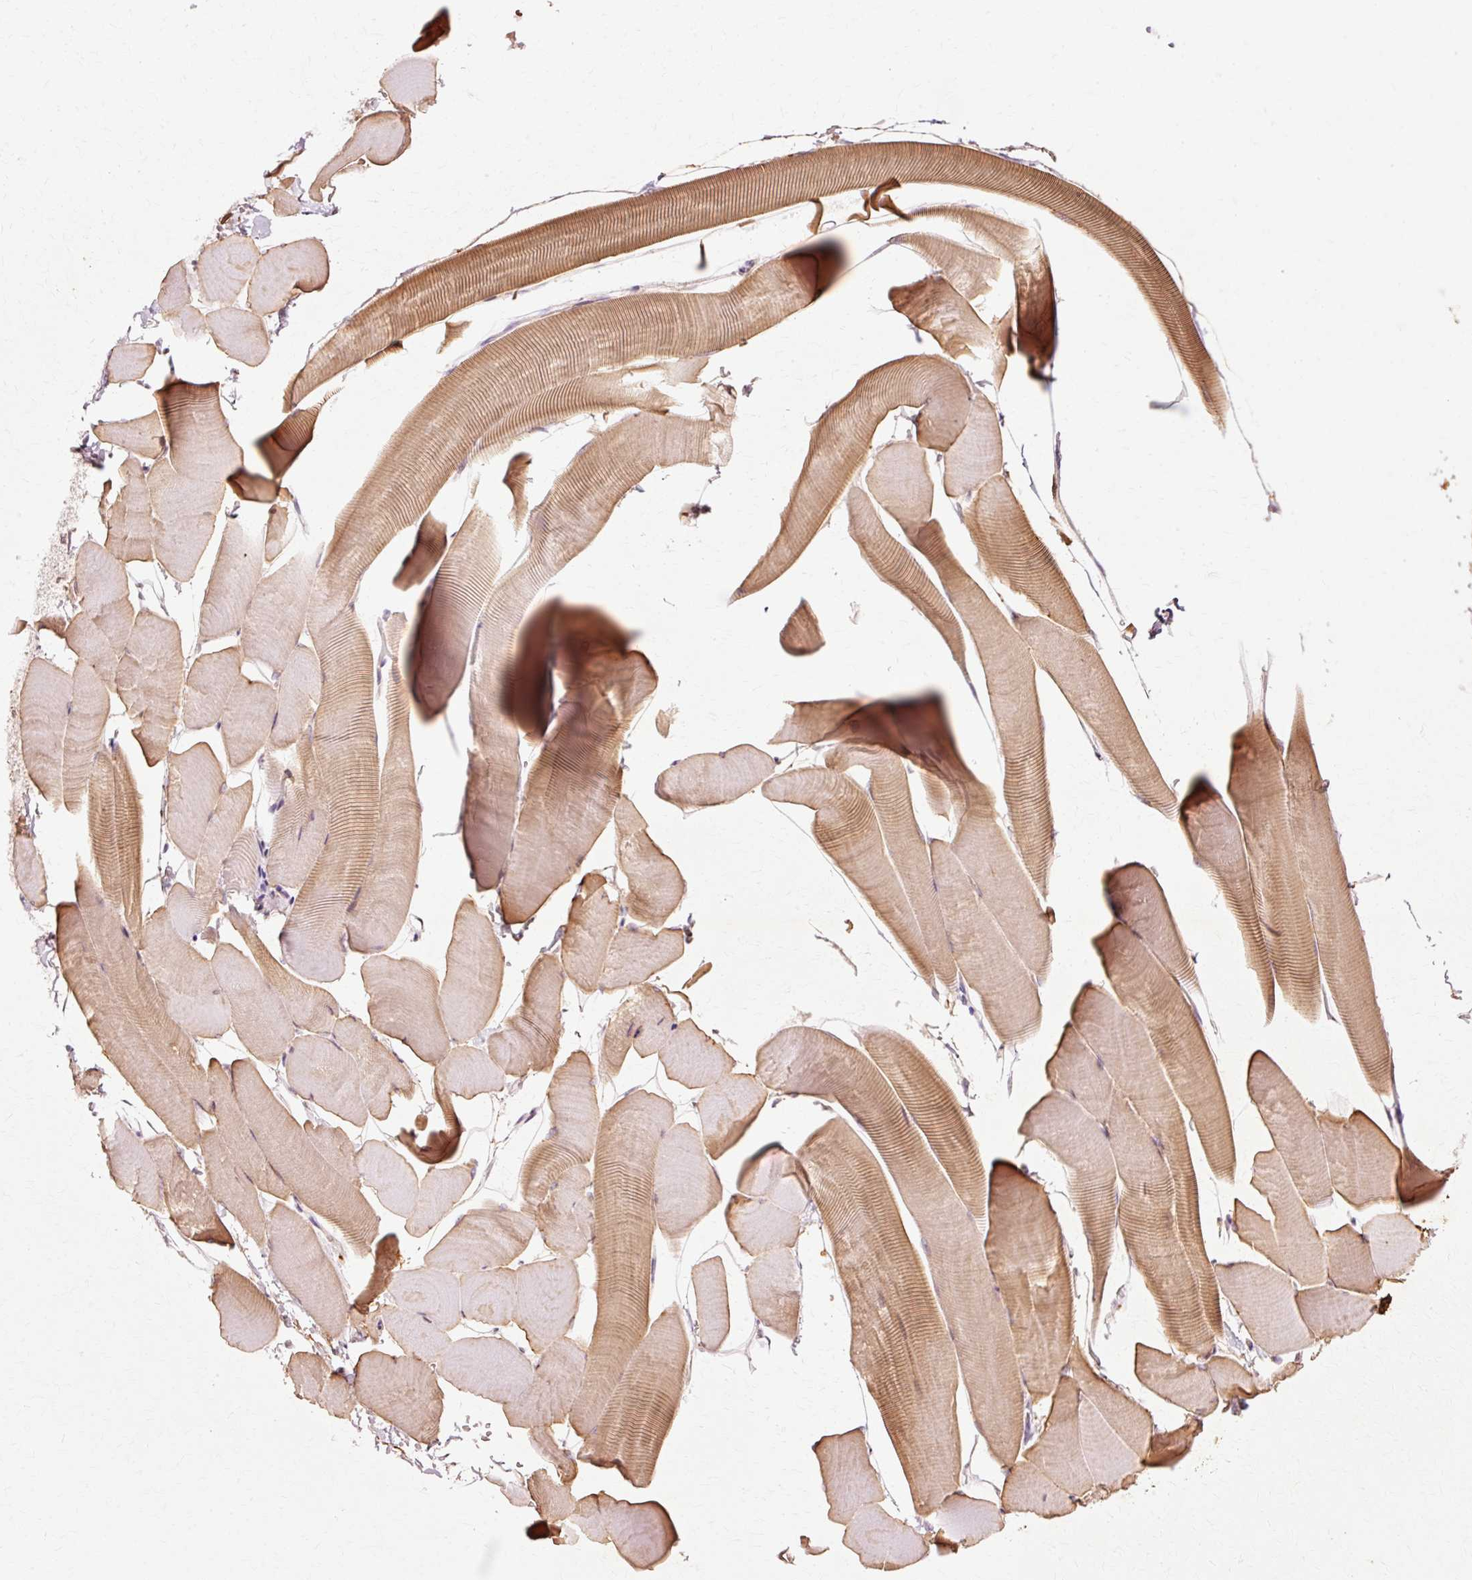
{"staining": {"intensity": "moderate", "quantity": "25%-75%", "location": "cytoplasmic/membranous"}, "tissue": "skeletal muscle", "cell_type": "Myocytes", "image_type": "normal", "snomed": [{"axis": "morphology", "description": "Normal tissue, NOS"}, {"axis": "topography", "description": "Skeletal muscle"}], "caption": "Immunohistochemistry photomicrograph of benign skeletal muscle: human skeletal muscle stained using IHC exhibits medium levels of moderate protein expression localized specifically in the cytoplasmic/membranous of myocytes, appearing as a cytoplasmic/membranous brown color.", "gene": "RANBP2", "patient": {"sex": "male", "age": 25}}